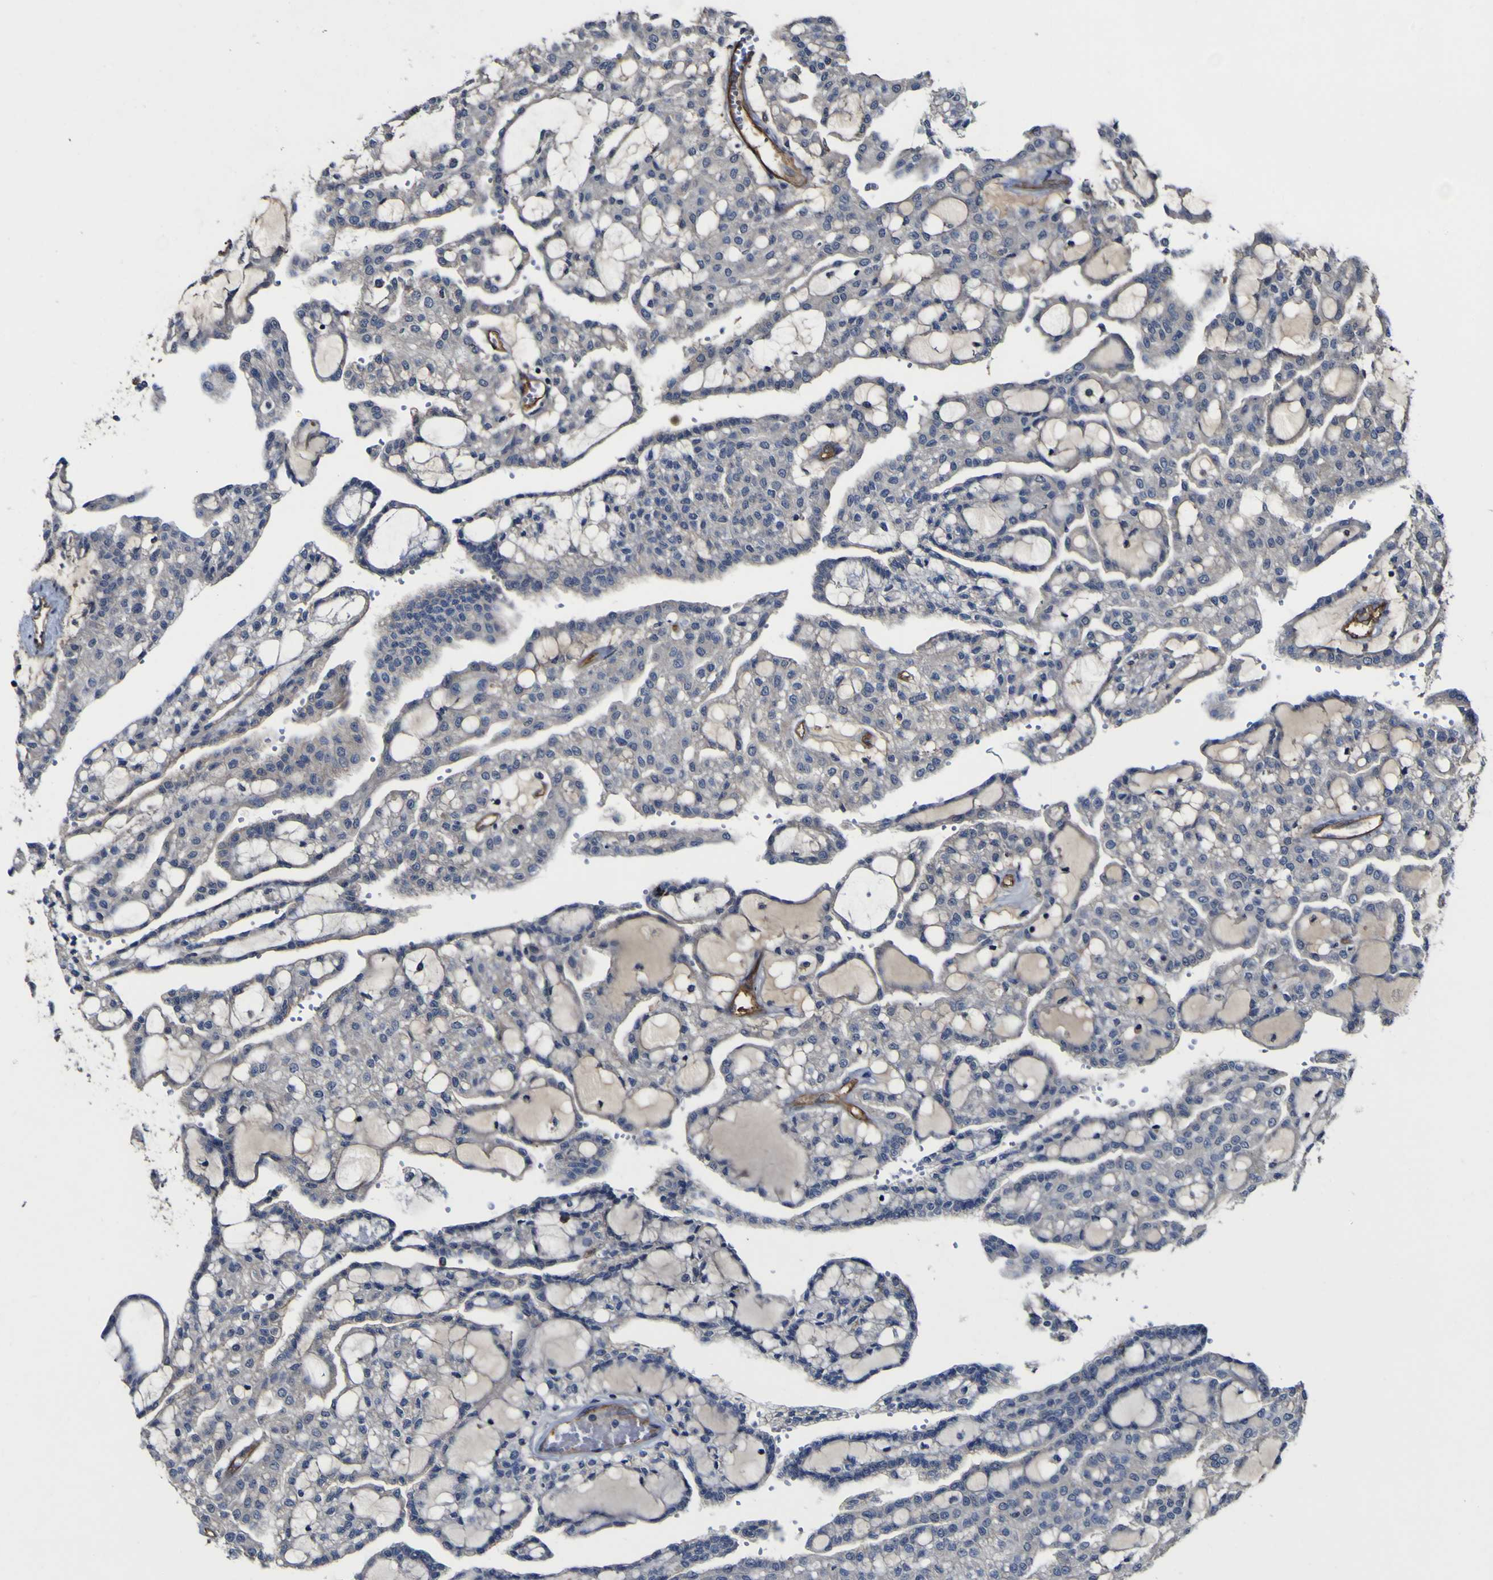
{"staining": {"intensity": "negative", "quantity": "none", "location": "none"}, "tissue": "renal cancer", "cell_type": "Tumor cells", "image_type": "cancer", "snomed": [{"axis": "morphology", "description": "Adenocarcinoma, NOS"}, {"axis": "topography", "description": "Kidney"}], "caption": "Tumor cells are negative for protein expression in human renal cancer (adenocarcinoma). (IHC, brightfield microscopy, high magnification).", "gene": "CCL2", "patient": {"sex": "male", "age": 63}}